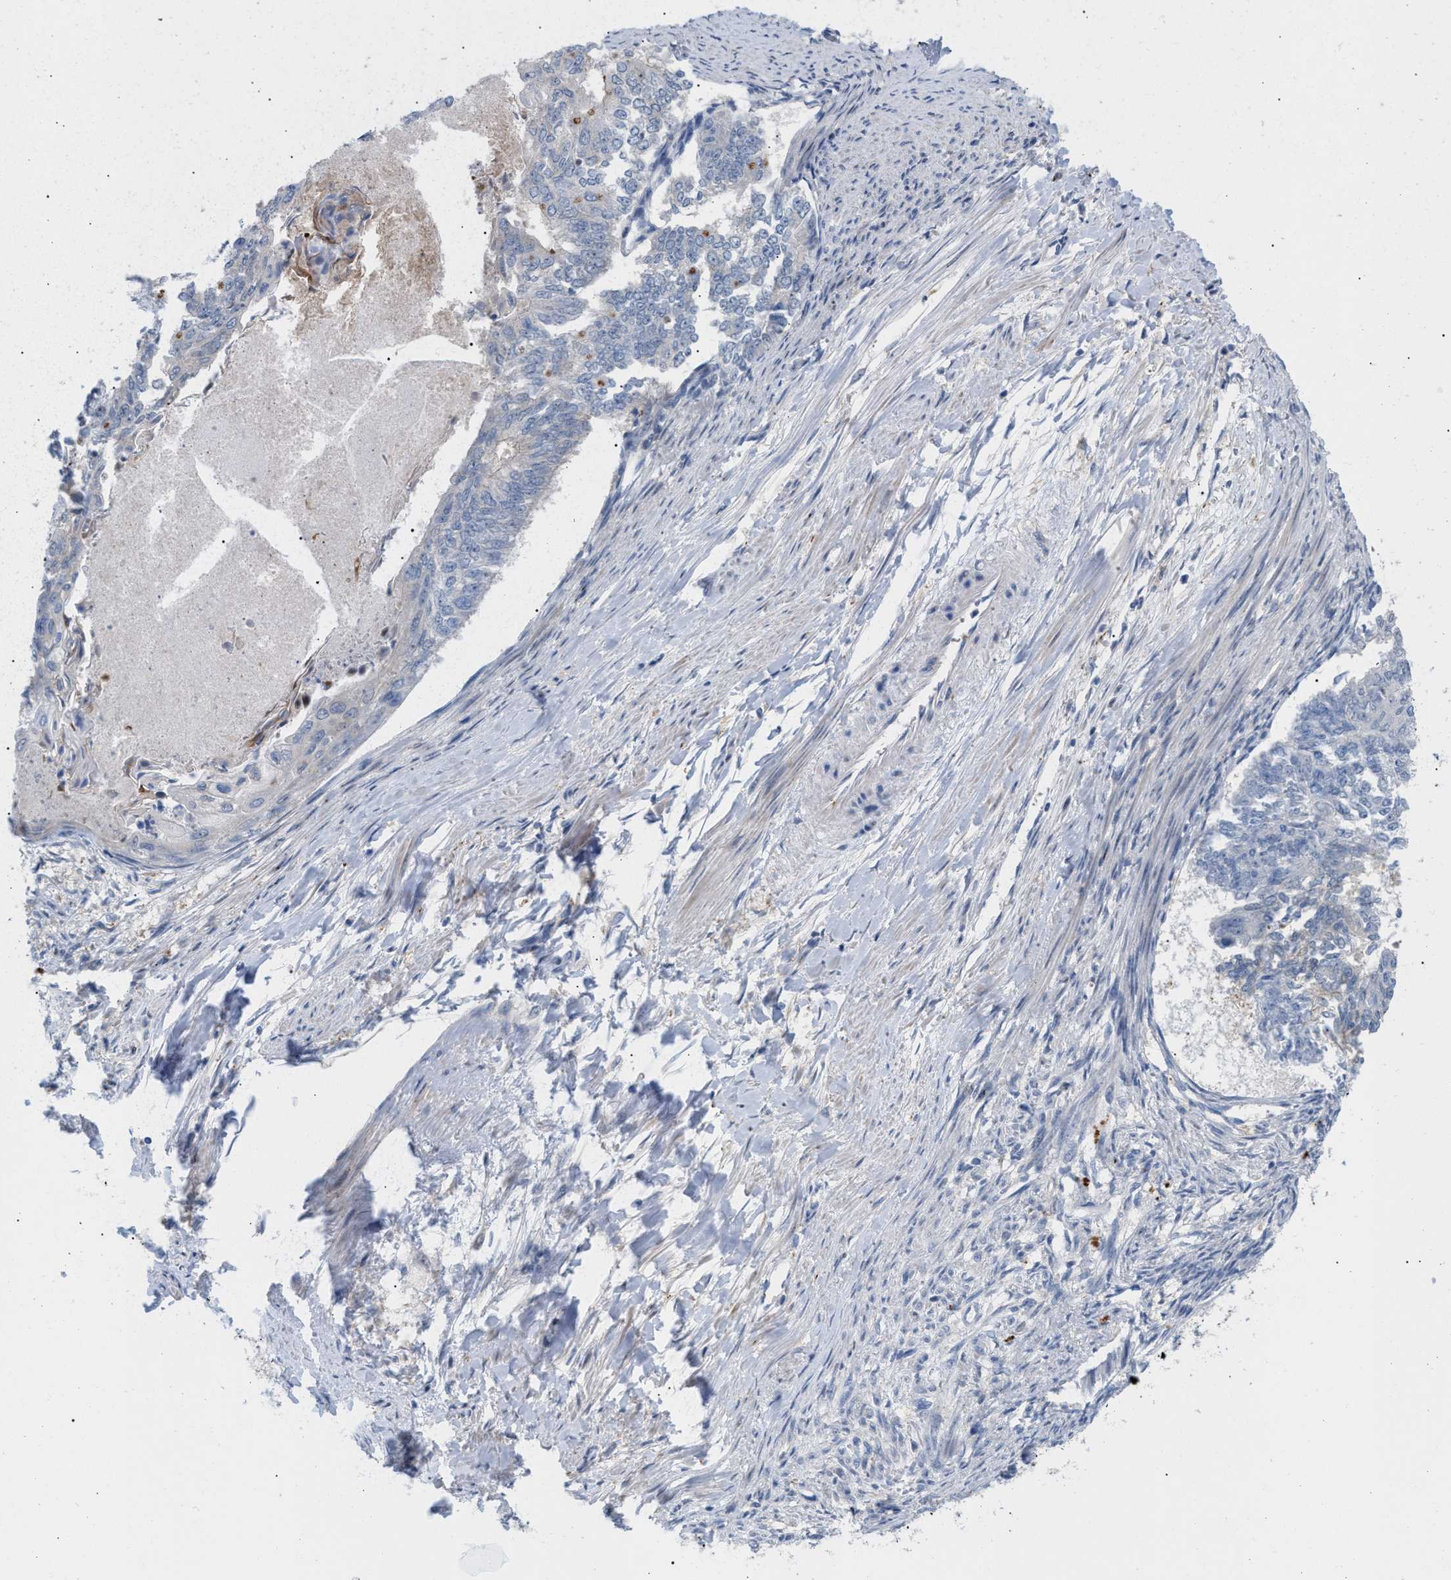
{"staining": {"intensity": "negative", "quantity": "none", "location": "none"}, "tissue": "endometrial cancer", "cell_type": "Tumor cells", "image_type": "cancer", "snomed": [{"axis": "morphology", "description": "Adenocarcinoma, NOS"}, {"axis": "topography", "description": "Endometrium"}], "caption": "IHC micrograph of human endometrial cancer (adenocarcinoma) stained for a protein (brown), which displays no positivity in tumor cells.", "gene": "MBTD1", "patient": {"sex": "female", "age": 32}}